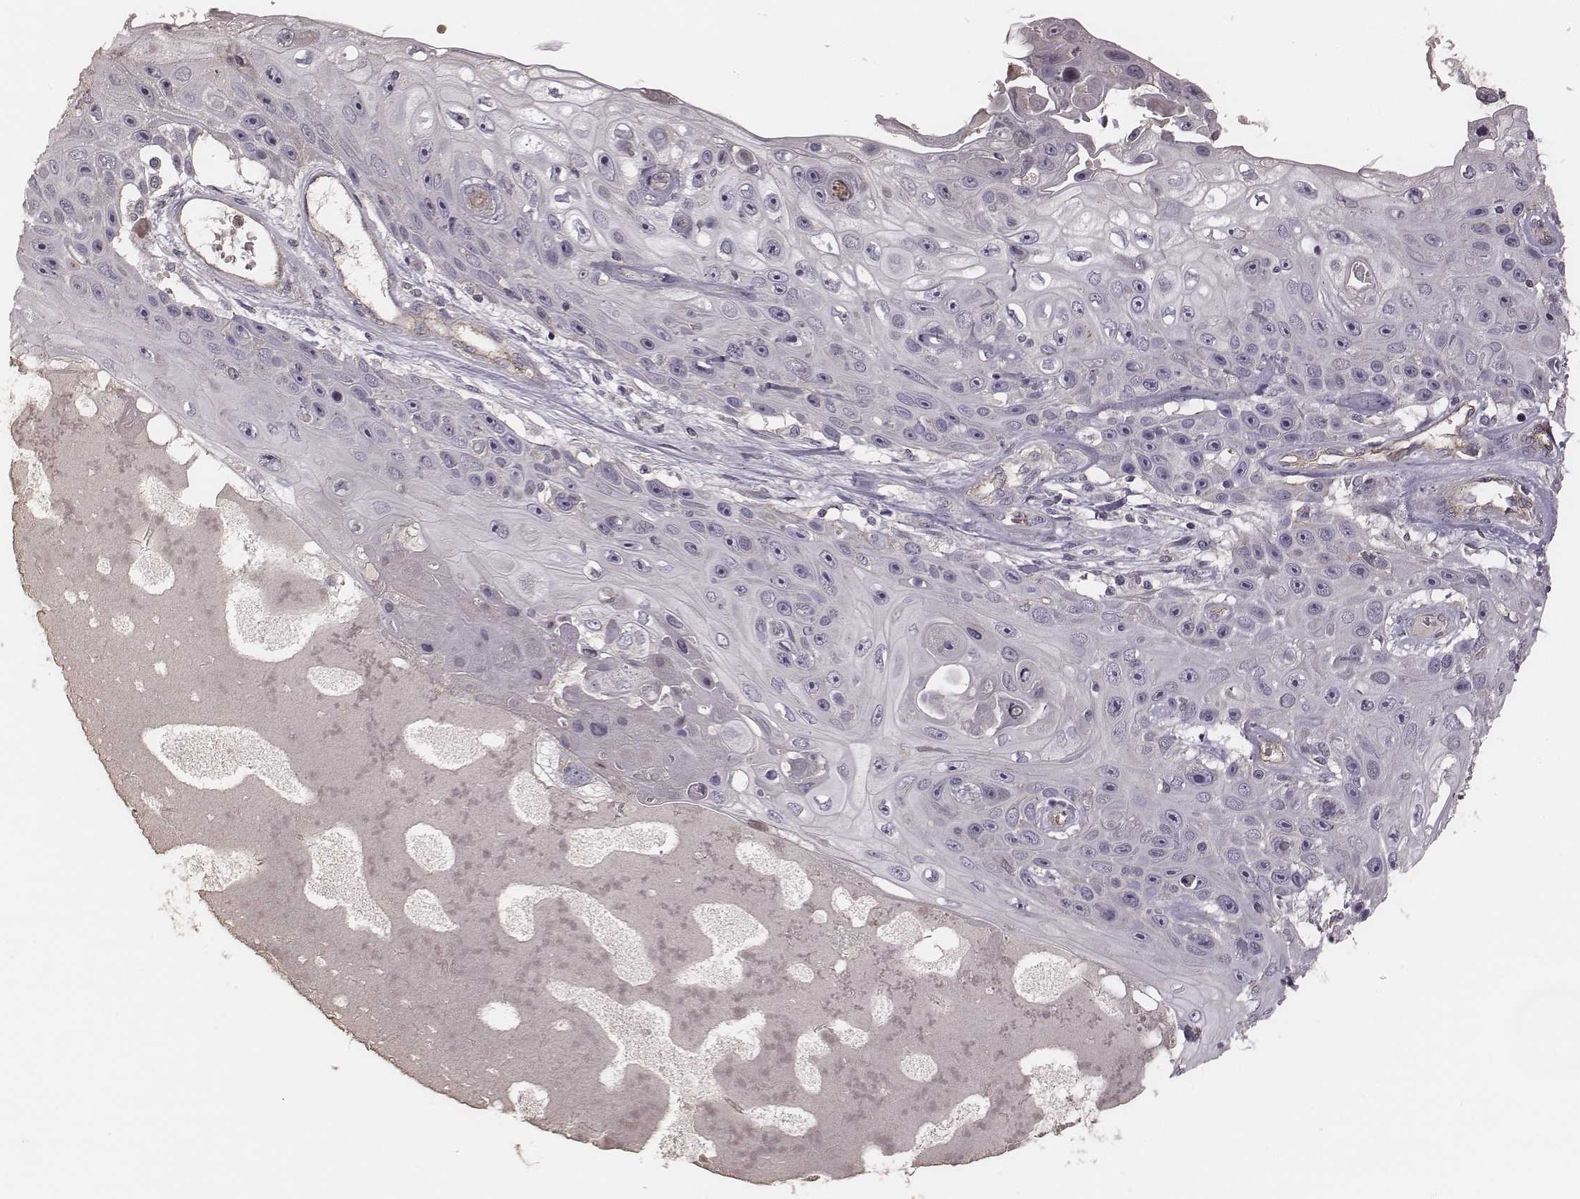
{"staining": {"intensity": "negative", "quantity": "none", "location": "none"}, "tissue": "skin cancer", "cell_type": "Tumor cells", "image_type": "cancer", "snomed": [{"axis": "morphology", "description": "Squamous cell carcinoma, NOS"}, {"axis": "topography", "description": "Skin"}], "caption": "Protein analysis of squamous cell carcinoma (skin) reveals no significant expression in tumor cells.", "gene": "OTOGL", "patient": {"sex": "male", "age": 82}}